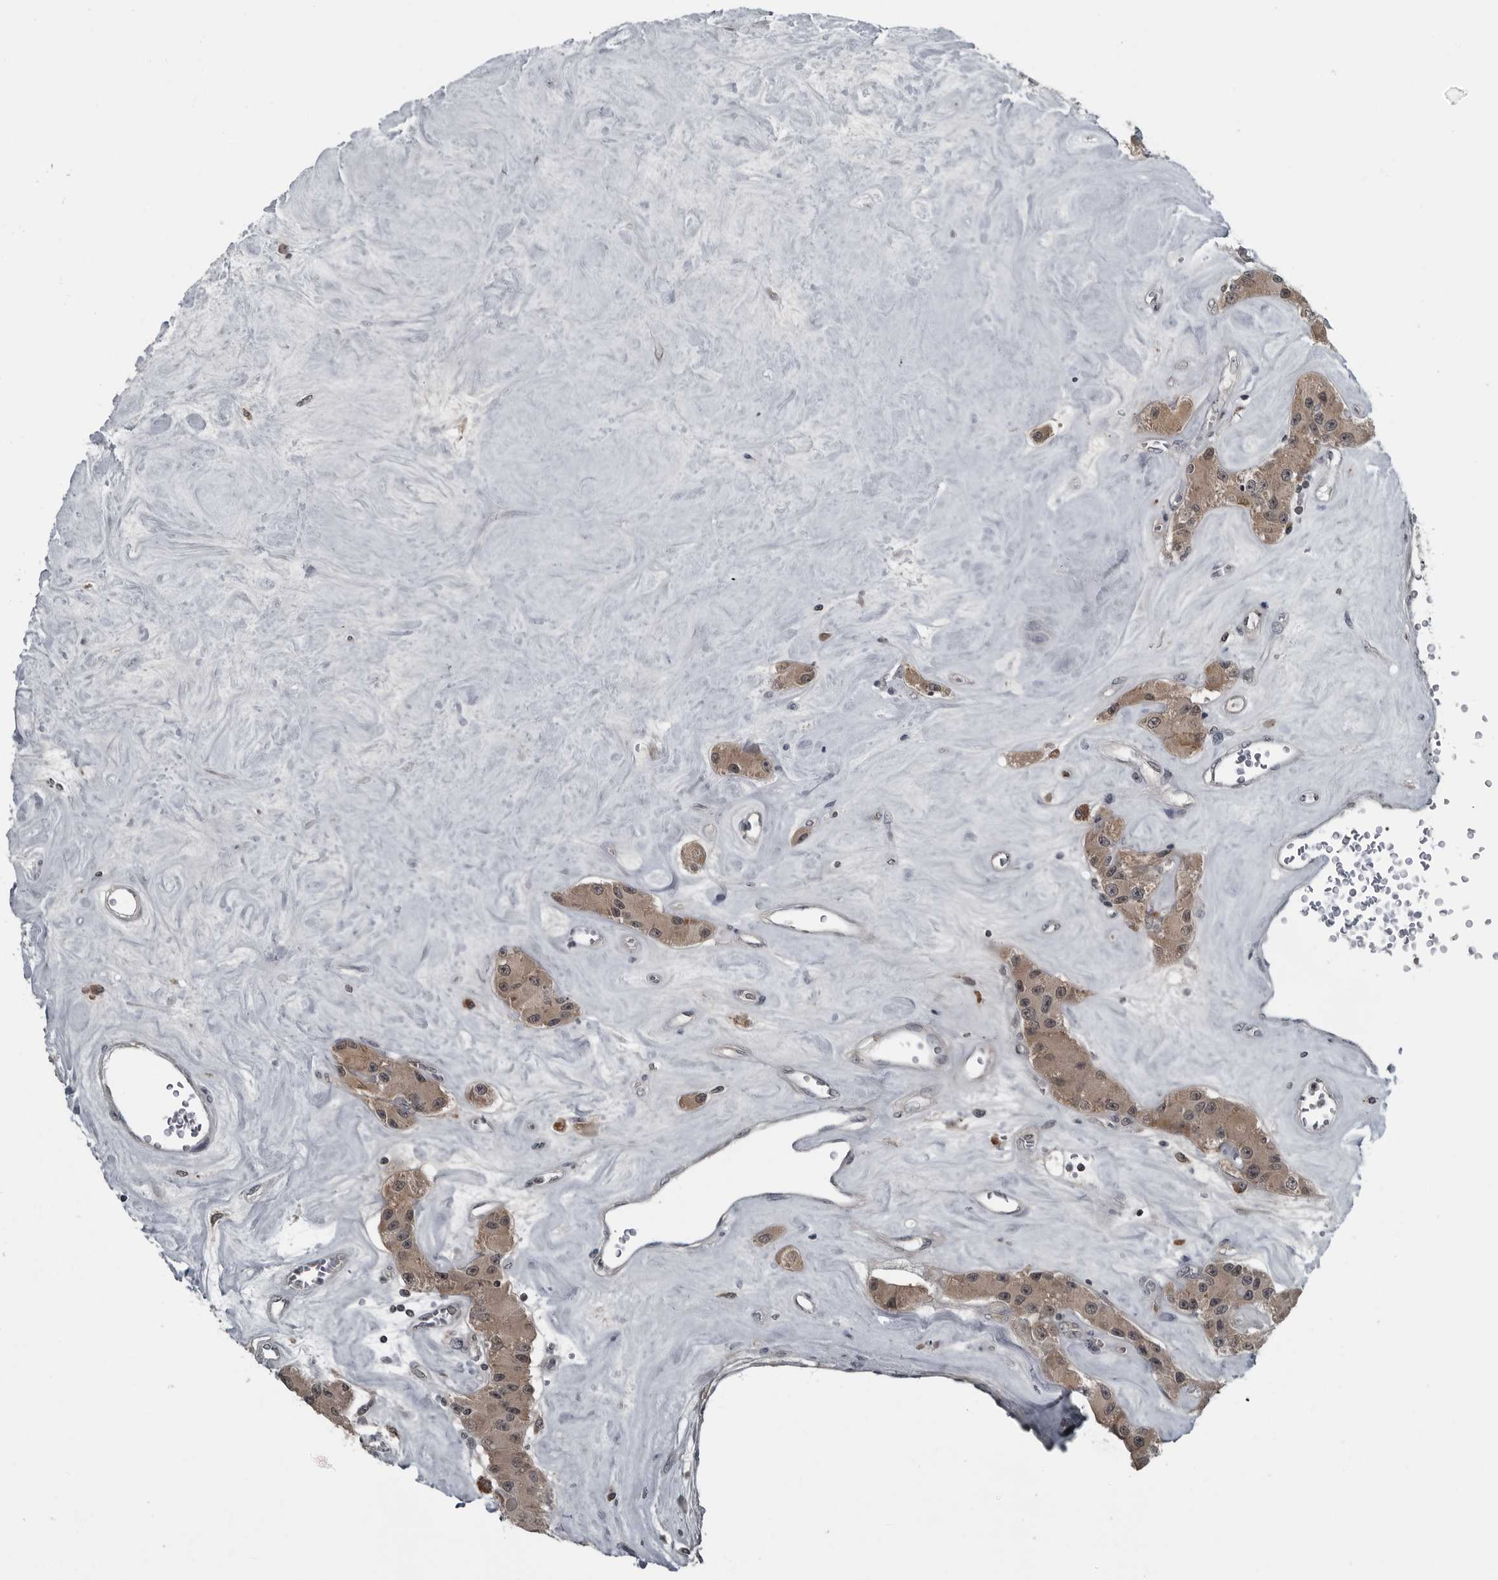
{"staining": {"intensity": "moderate", "quantity": ">75%", "location": "cytoplasmic/membranous,nuclear"}, "tissue": "carcinoid", "cell_type": "Tumor cells", "image_type": "cancer", "snomed": [{"axis": "morphology", "description": "Carcinoid, malignant, NOS"}, {"axis": "topography", "description": "Pancreas"}], "caption": "Protein analysis of malignant carcinoid tissue demonstrates moderate cytoplasmic/membranous and nuclear staining in approximately >75% of tumor cells.", "gene": "GAK", "patient": {"sex": "male", "age": 41}}